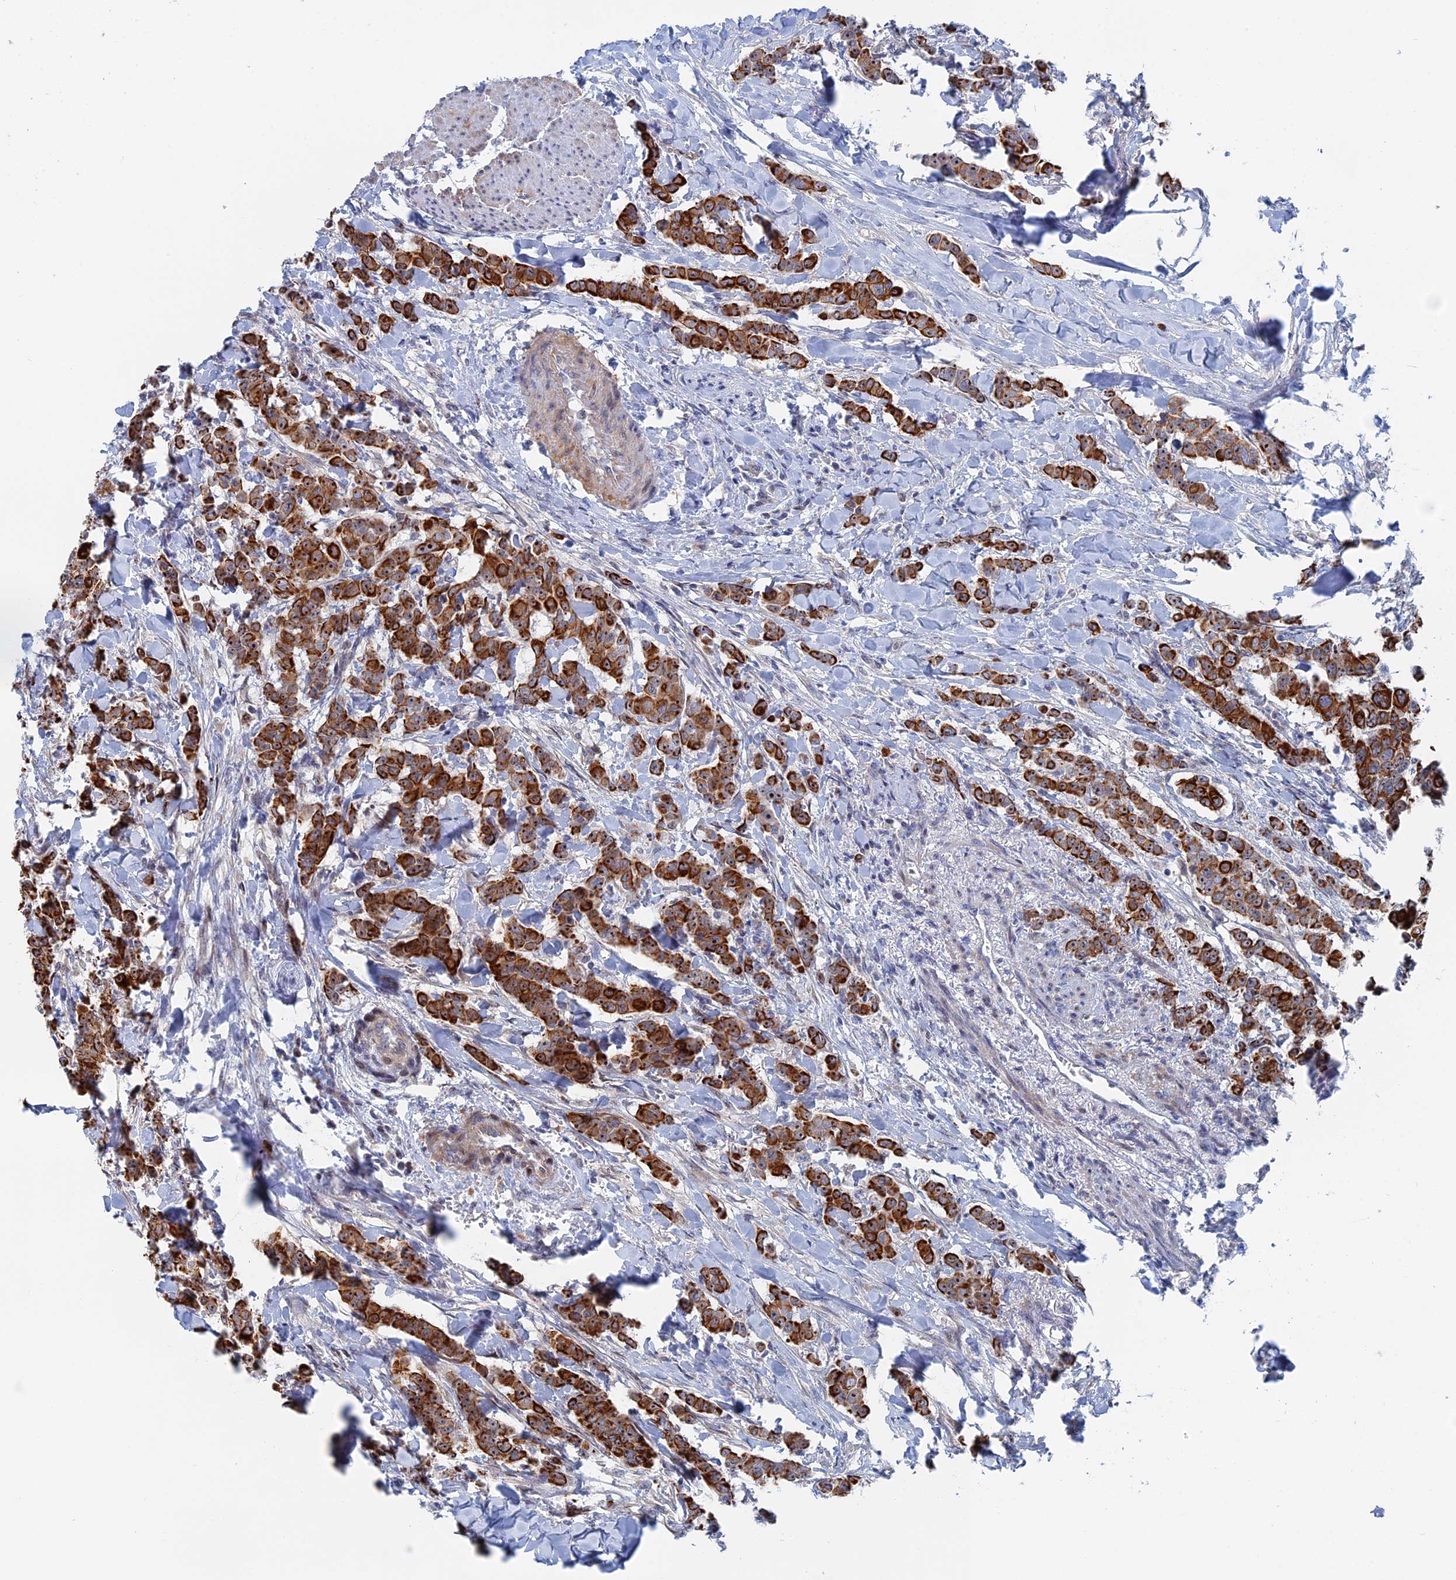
{"staining": {"intensity": "strong", "quantity": ">75%", "location": "cytoplasmic/membranous,nuclear"}, "tissue": "breast cancer", "cell_type": "Tumor cells", "image_type": "cancer", "snomed": [{"axis": "morphology", "description": "Duct carcinoma"}, {"axis": "topography", "description": "Breast"}], "caption": "Strong cytoplasmic/membranous and nuclear protein expression is seen in approximately >75% of tumor cells in breast infiltrating ductal carcinoma. (DAB IHC with brightfield microscopy, high magnification).", "gene": "IL7", "patient": {"sex": "female", "age": 40}}